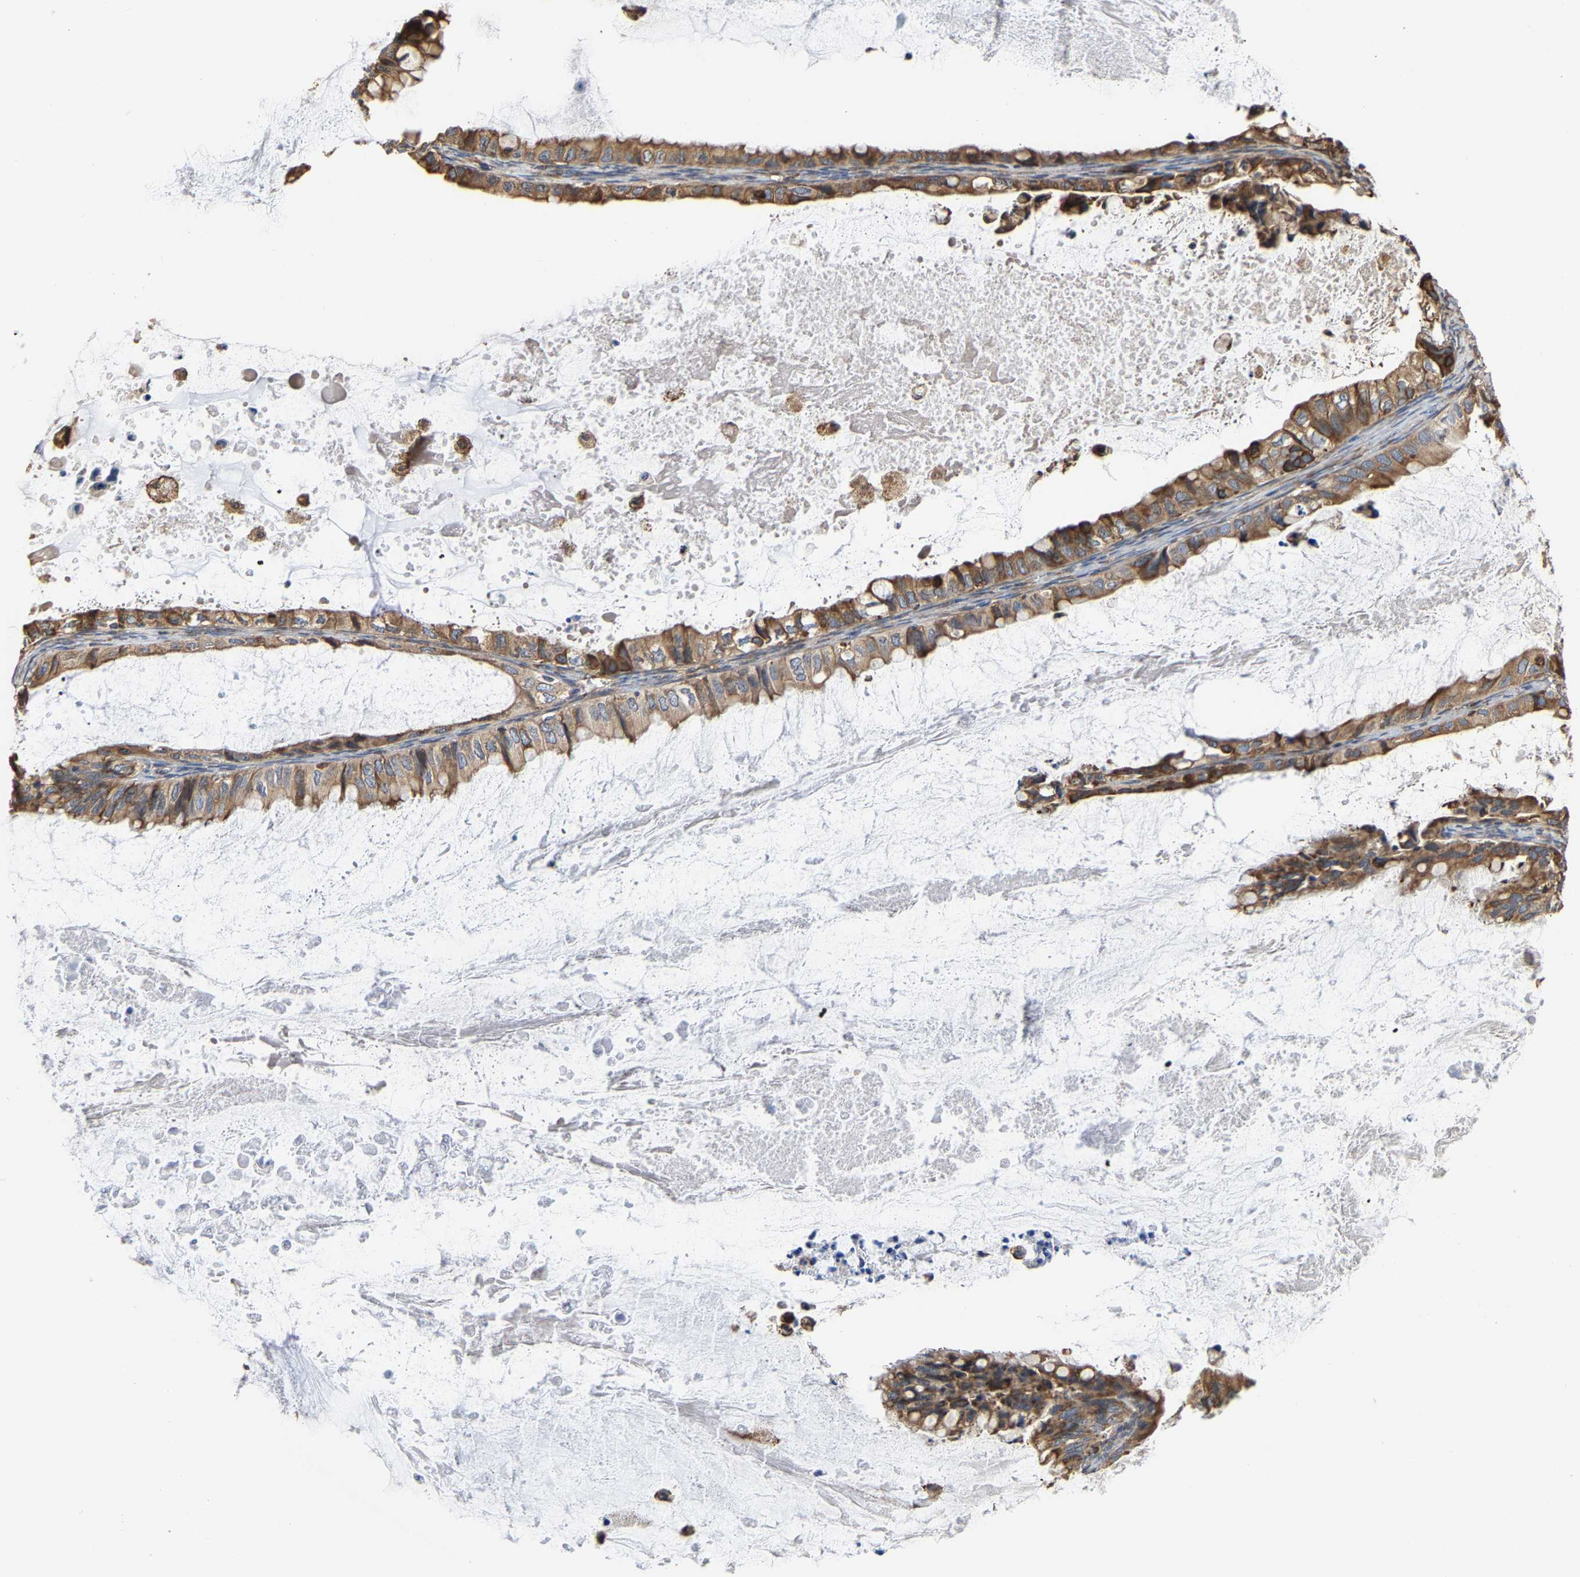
{"staining": {"intensity": "moderate", "quantity": ">75%", "location": "cytoplasmic/membranous"}, "tissue": "ovarian cancer", "cell_type": "Tumor cells", "image_type": "cancer", "snomed": [{"axis": "morphology", "description": "Cystadenocarcinoma, mucinous, NOS"}, {"axis": "topography", "description": "Ovary"}], "caption": "Immunohistochemistry image of ovarian cancer stained for a protein (brown), which demonstrates medium levels of moderate cytoplasmic/membranous positivity in about >75% of tumor cells.", "gene": "ARAP1", "patient": {"sex": "female", "age": 80}}